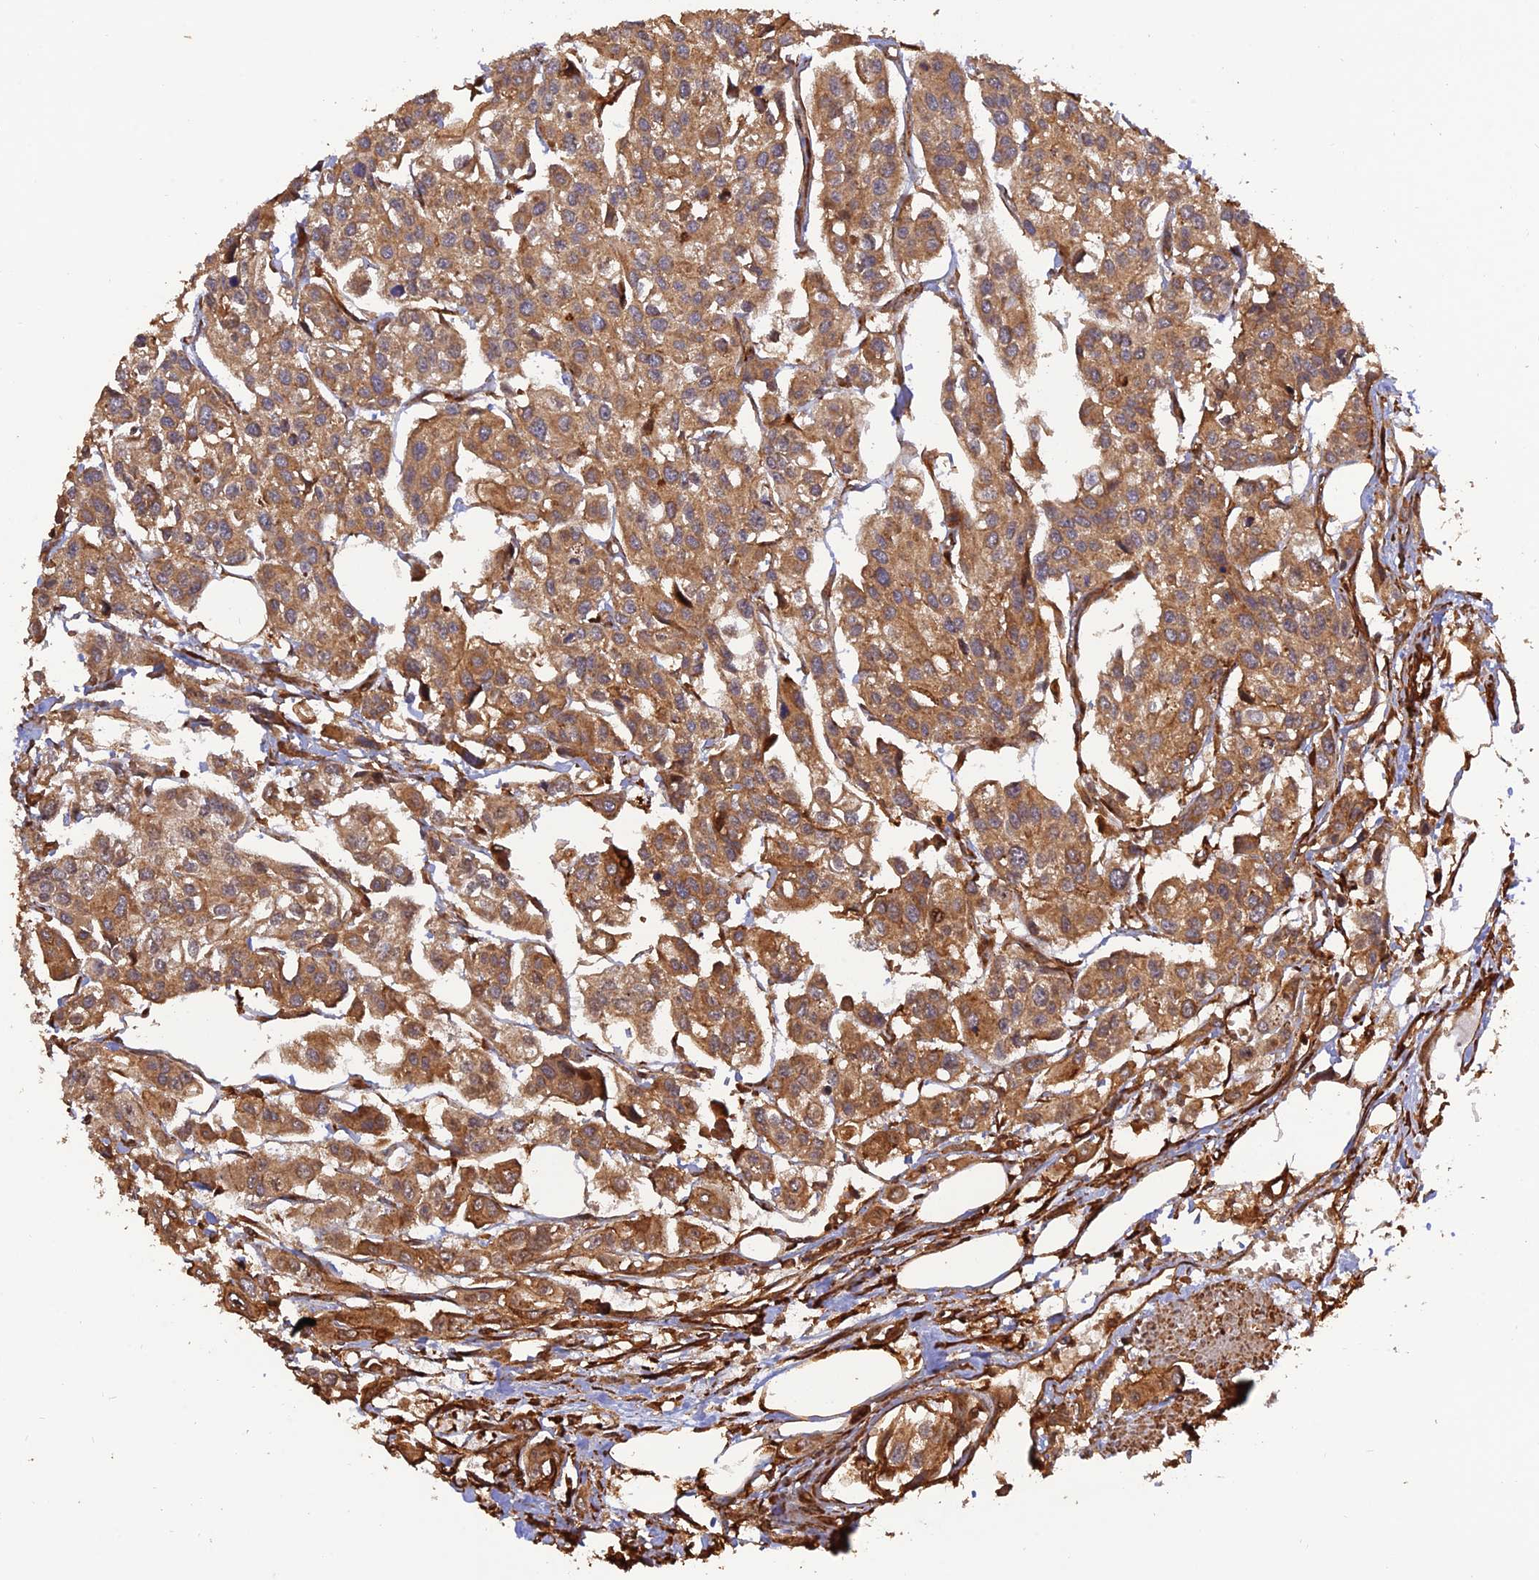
{"staining": {"intensity": "moderate", "quantity": ">75%", "location": "cytoplasmic/membranous"}, "tissue": "urothelial cancer", "cell_type": "Tumor cells", "image_type": "cancer", "snomed": [{"axis": "morphology", "description": "Urothelial carcinoma, High grade"}, {"axis": "topography", "description": "Urinary bladder"}], "caption": "This micrograph exhibits immunohistochemistry staining of human urothelial cancer, with medium moderate cytoplasmic/membranous expression in approximately >75% of tumor cells.", "gene": "CREBL2", "patient": {"sex": "male", "age": 67}}